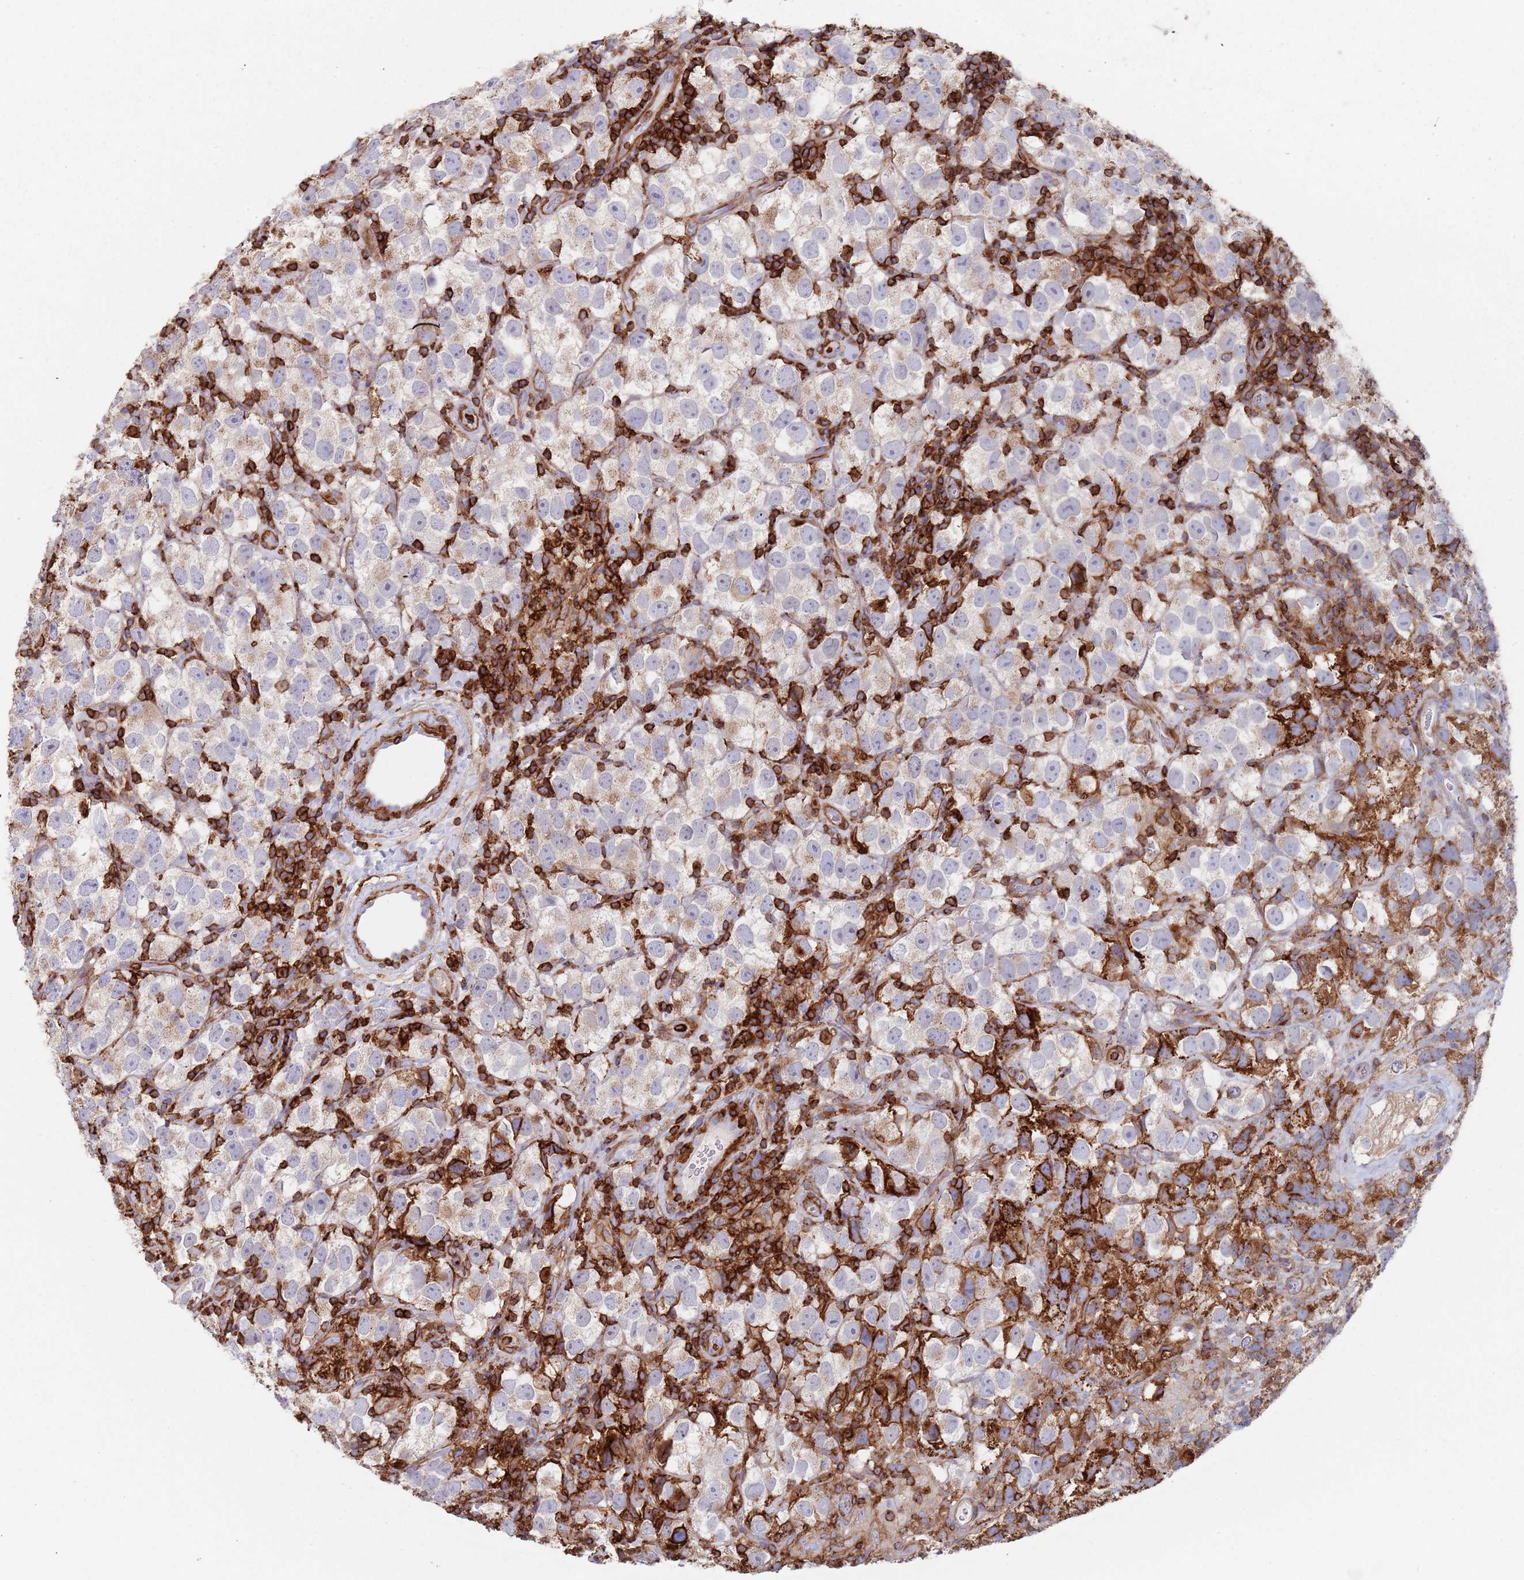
{"staining": {"intensity": "weak", "quantity": "<25%", "location": "cytoplasmic/membranous"}, "tissue": "testis cancer", "cell_type": "Tumor cells", "image_type": "cancer", "snomed": [{"axis": "morphology", "description": "Seminoma, NOS"}, {"axis": "topography", "description": "Testis"}], "caption": "Immunohistochemical staining of seminoma (testis) exhibits no significant positivity in tumor cells. (IHC, brightfield microscopy, high magnification).", "gene": "RNF144A", "patient": {"sex": "male", "age": 26}}